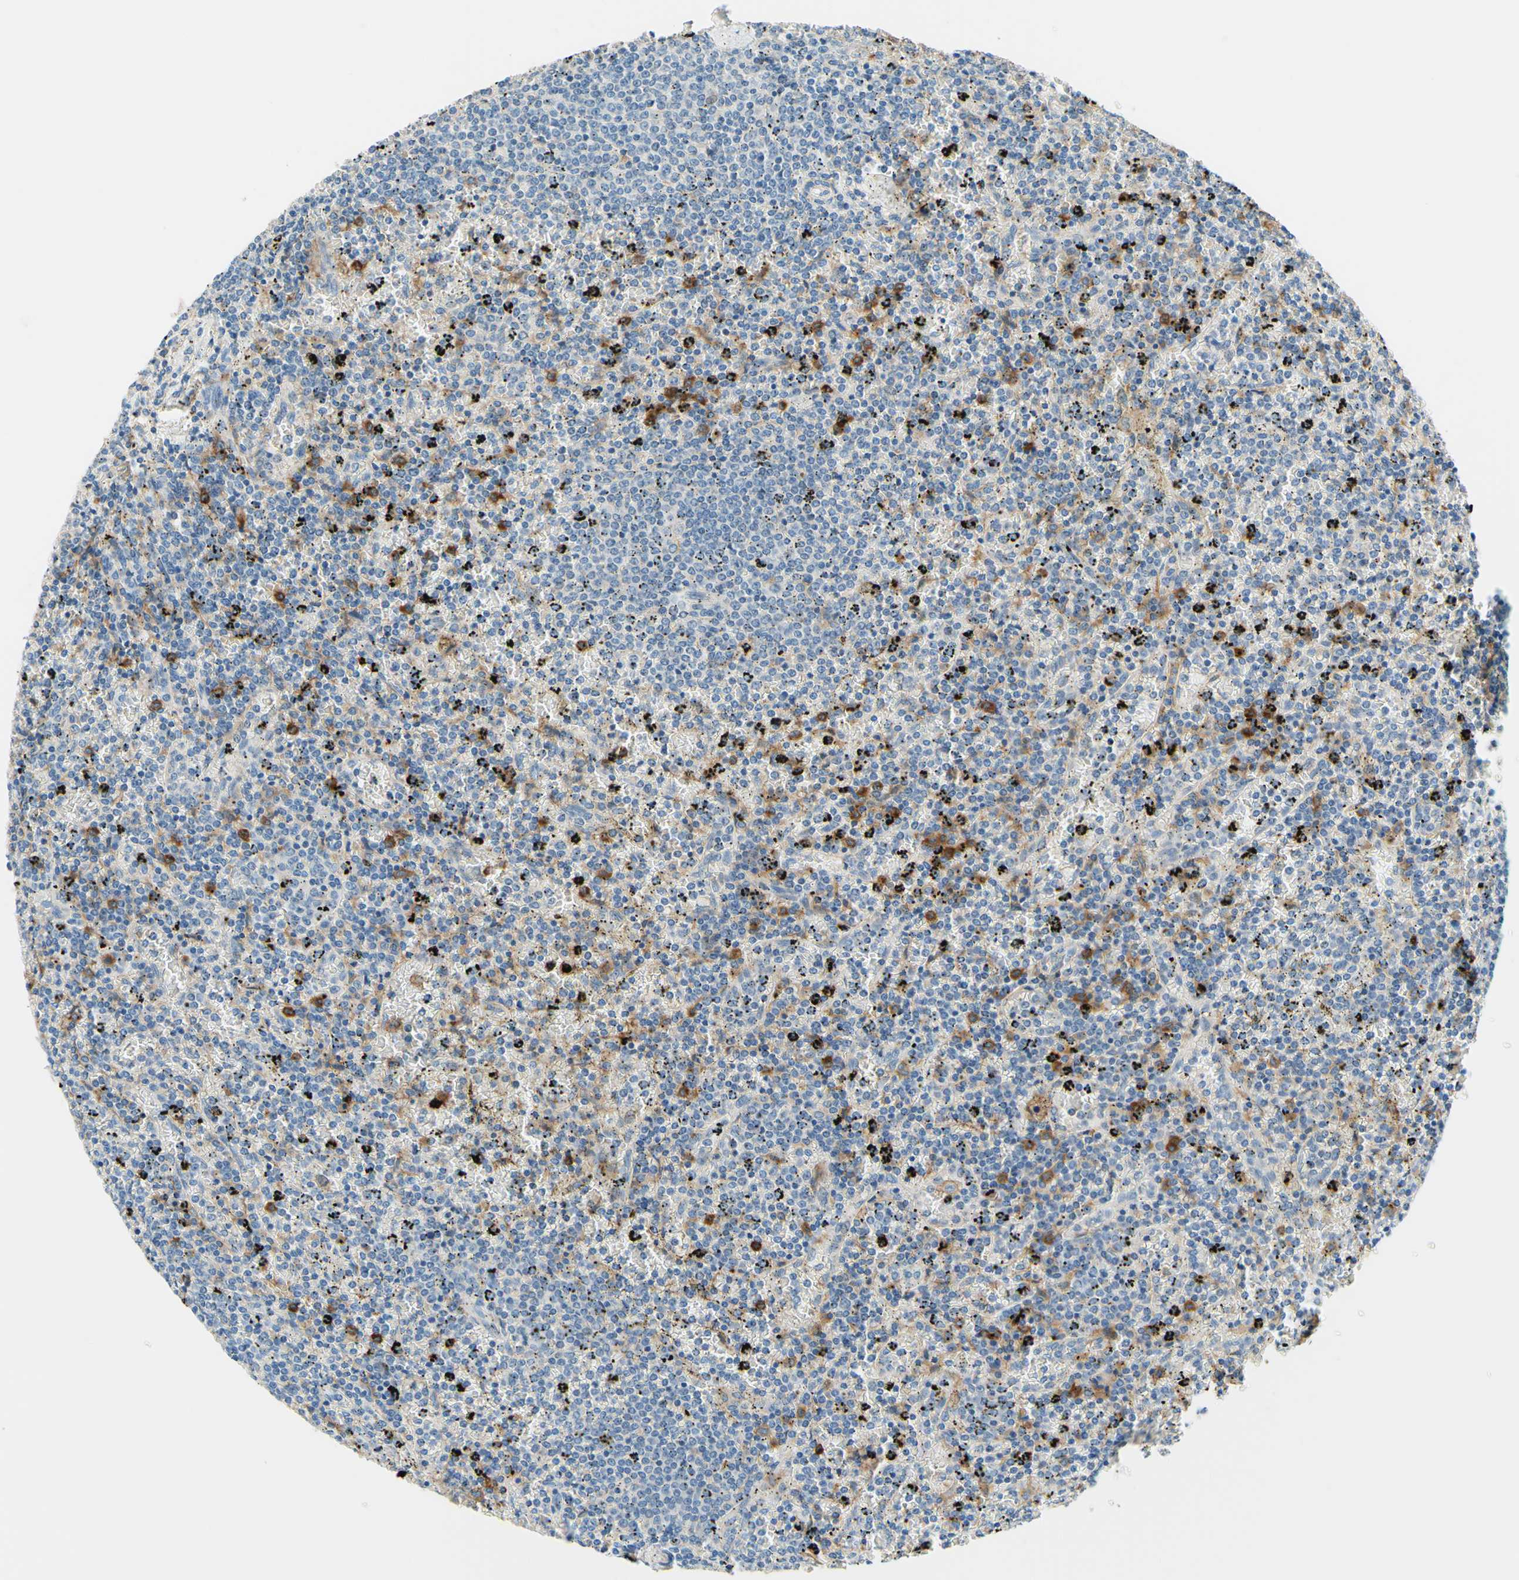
{"staining": {"intensity": "weak", "quantity": "<25%", "location": "cytoplasmic/membranous"}, "tissue": "lymphoma", "cell_type": "Tumor cells", "image_type": "cancer", "snomed": [{"axis": "morphology", "description": "Malignant lymphoma, non-Hodgkin's type, Low grade"}, {"axis": "topography", "description": "Spleen"}], "caption": "Immunohistochemistry (IHC) of malignant lymphoma, non-Hodgkin's type (low-grade) demonstrates no positivity in tumor cells. (DAB IHC, high magnification).", "gene": "SIGLEC9", "patient": {"sex": "female", "age": 77}}